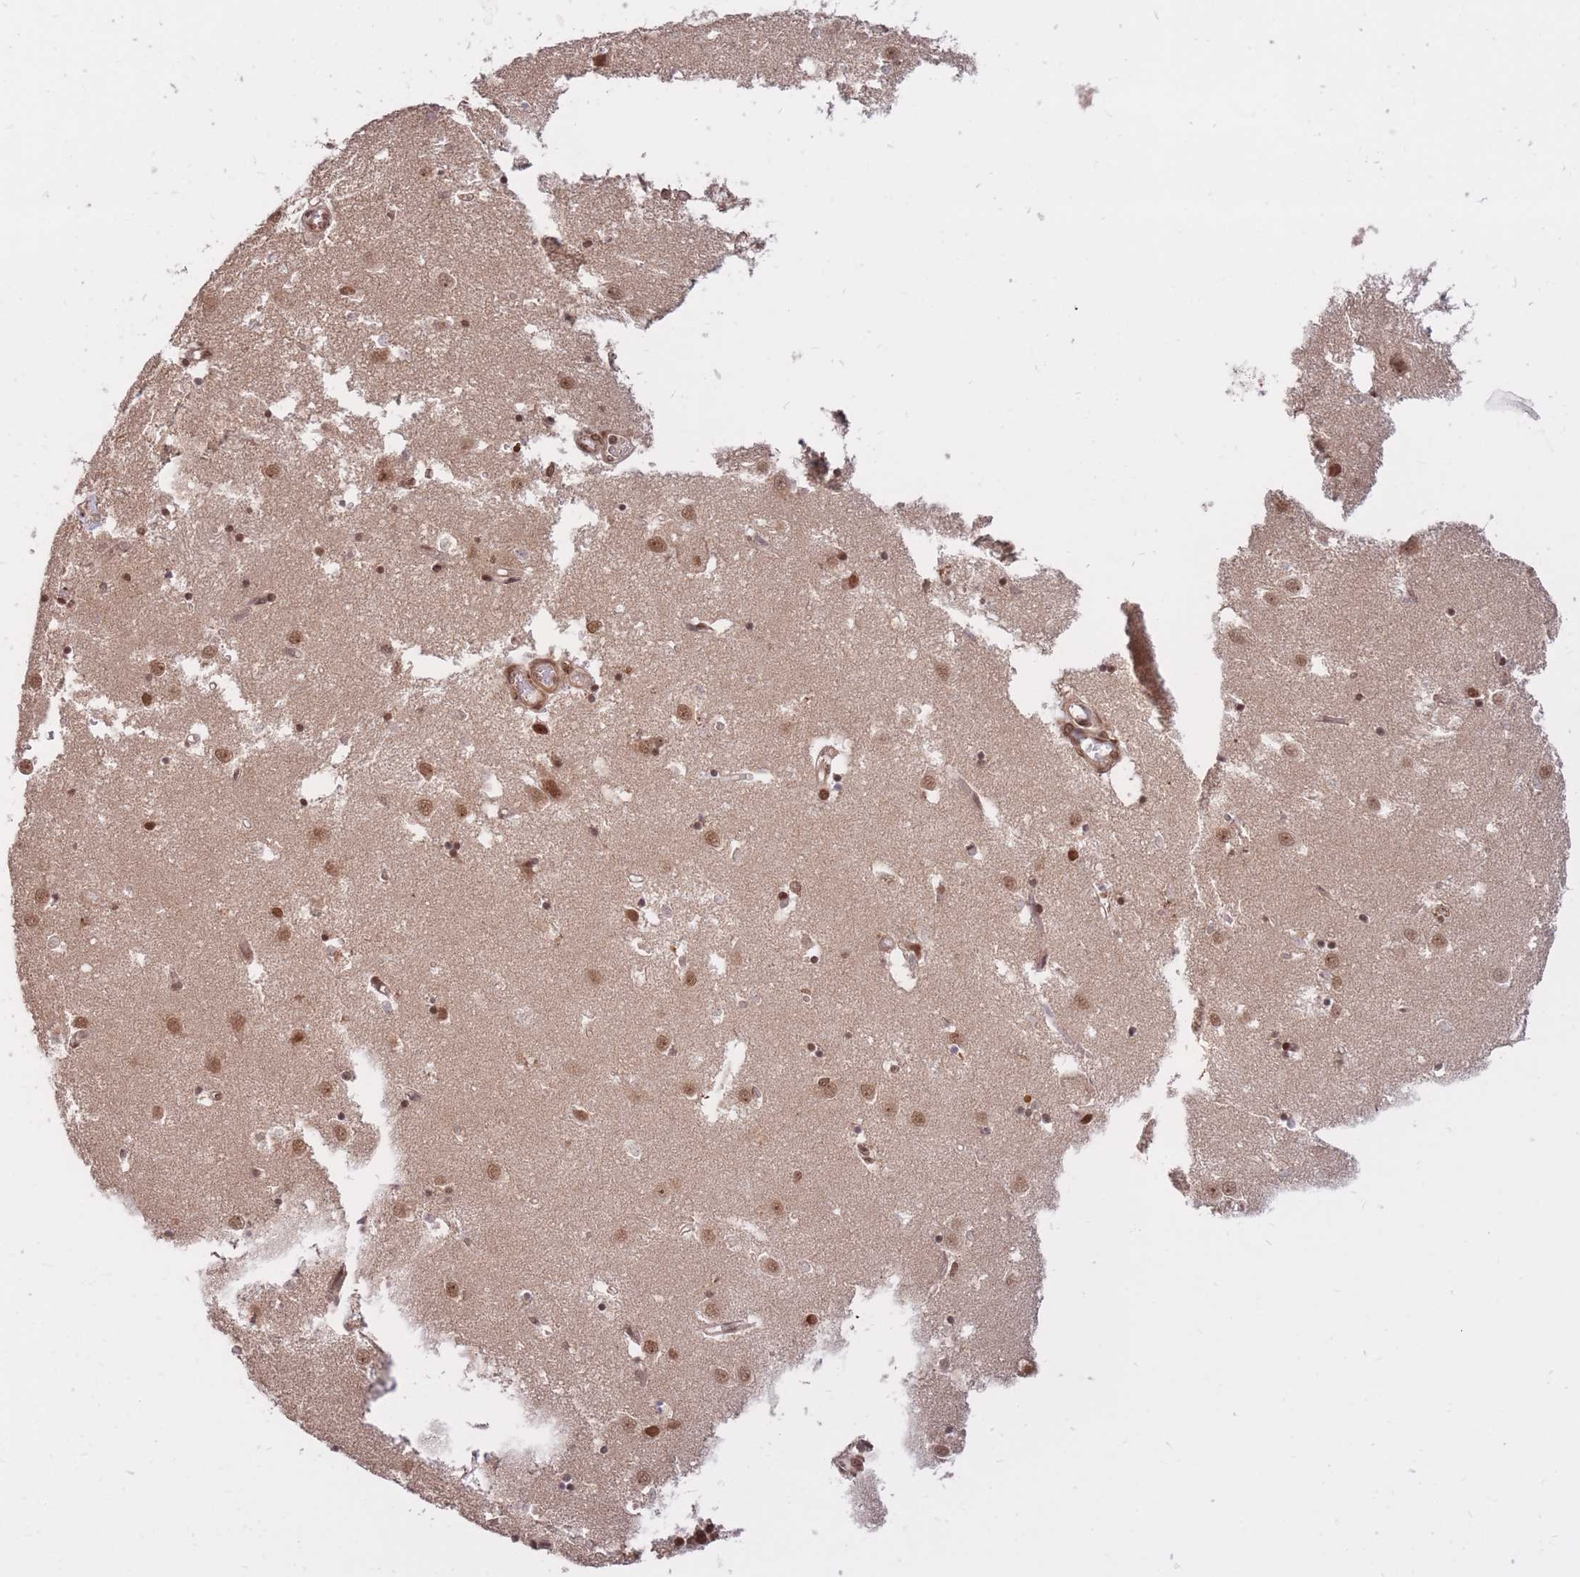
{"staining": {"intensity": "strong", "quantity": "25%-75%", "location": "nuclear"}, "tissue": "caudate", "cell_type": "Glial cells", "image_type": "normal", "snomed": [{"axis": "morphology", "description": "Normal tissue, NOS"}, {"axis": "topography", "description": "Lateral ventricle wall"}], "caption": "Benign caudate demonstrates strong nuclear staining in approximately 25%-75% of glial cells Nuclei are stained in blue..", "gene": "SRA1", "patient": {"sex": "male", "age": 70}}